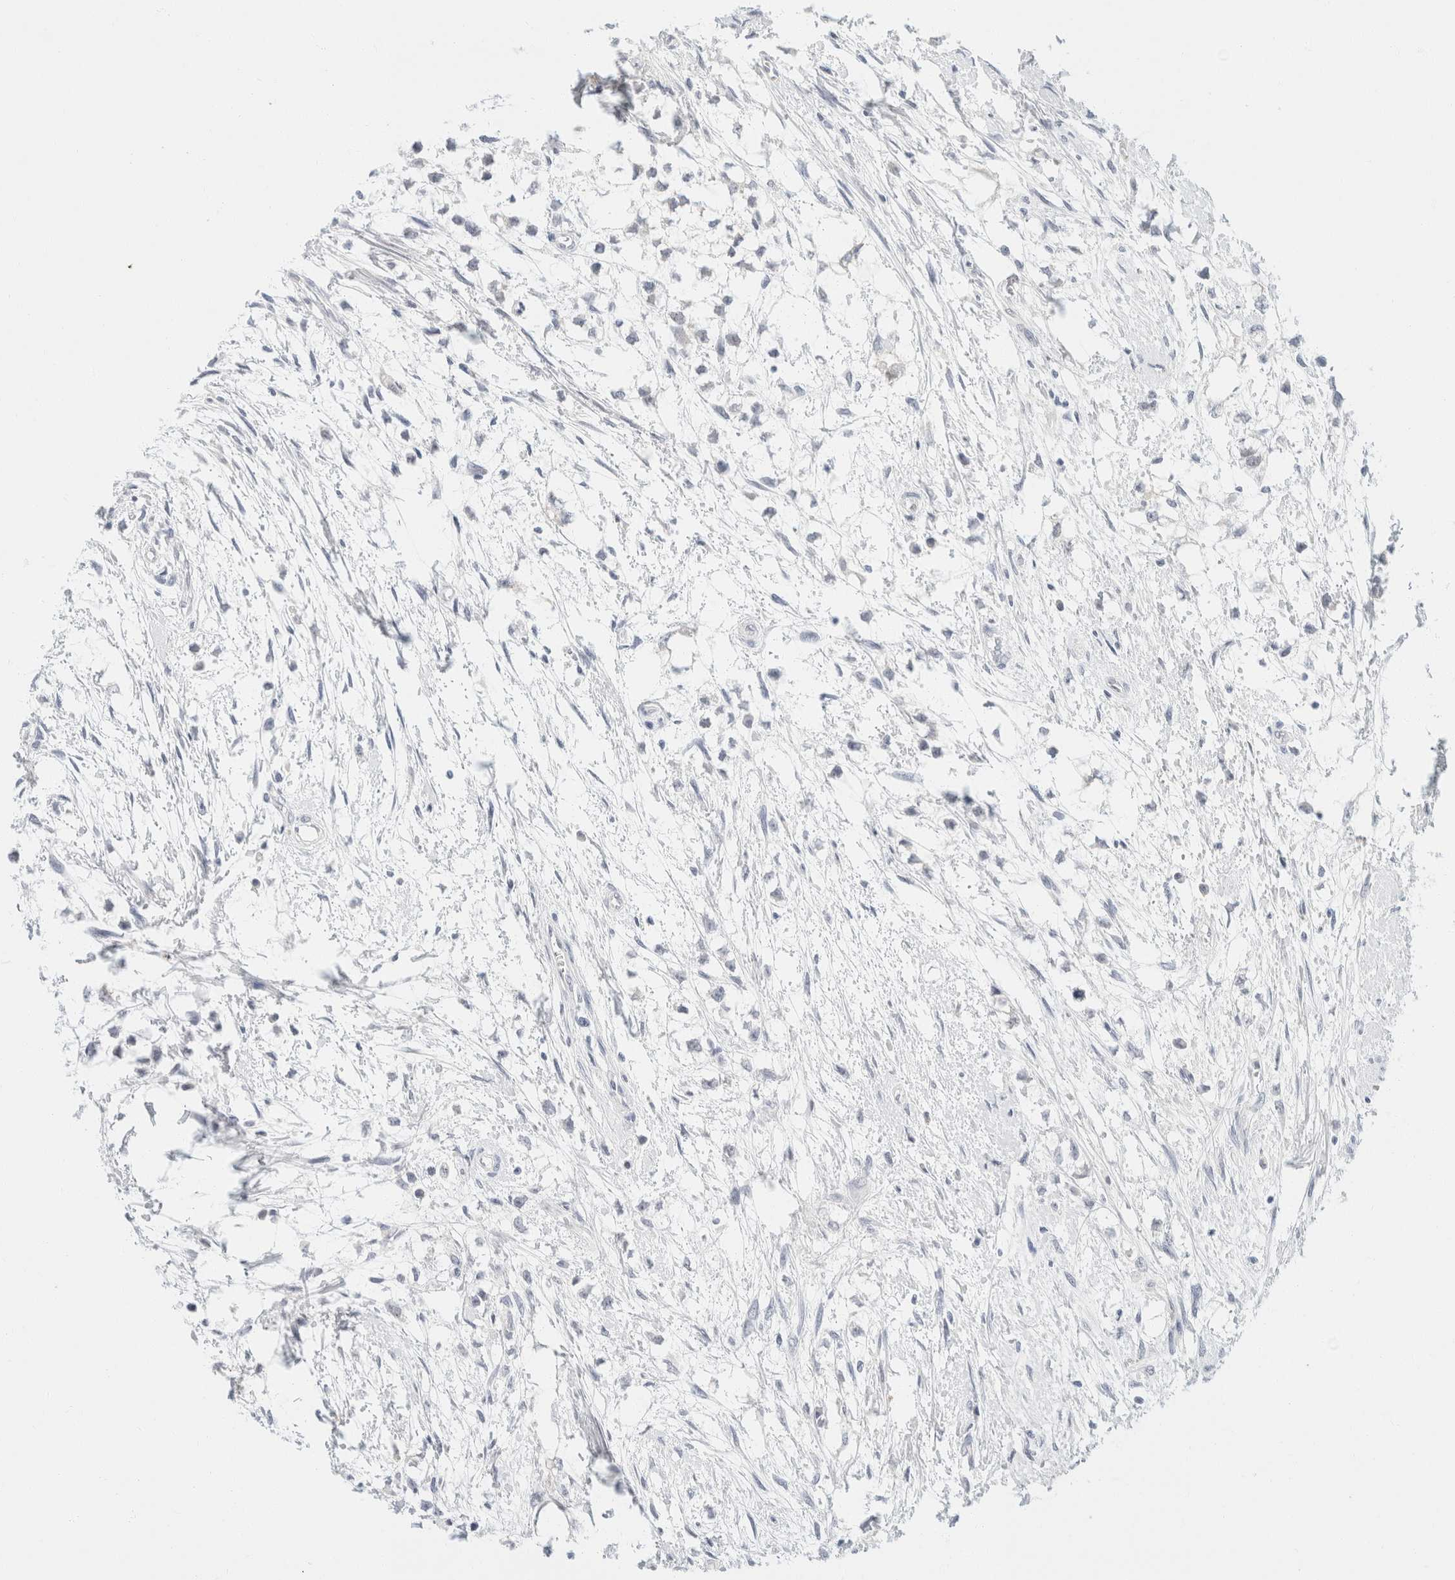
{"staining": {"intensity": "negative", "quantity": "none", "location": "none"}, "tissue": "testis cancer", "cell_type": "Tumor cells", "image_type": "cancer", "snomed": [{"axis": "morphology", "description": "Seminoma, NOS"}, {"axis": "morphology", "description": "Carcinoma, Embryonal, NOS"}, {"axis": "topography", "description": "Testis"}], "caption": "DAB (3,3'-diaminobenzidine) immunohistochemical staining of testis cancer exhibits no significant staining in tumor cells.", "gene": "KRT20", "patient": {"sex": "male", "age": 51}}